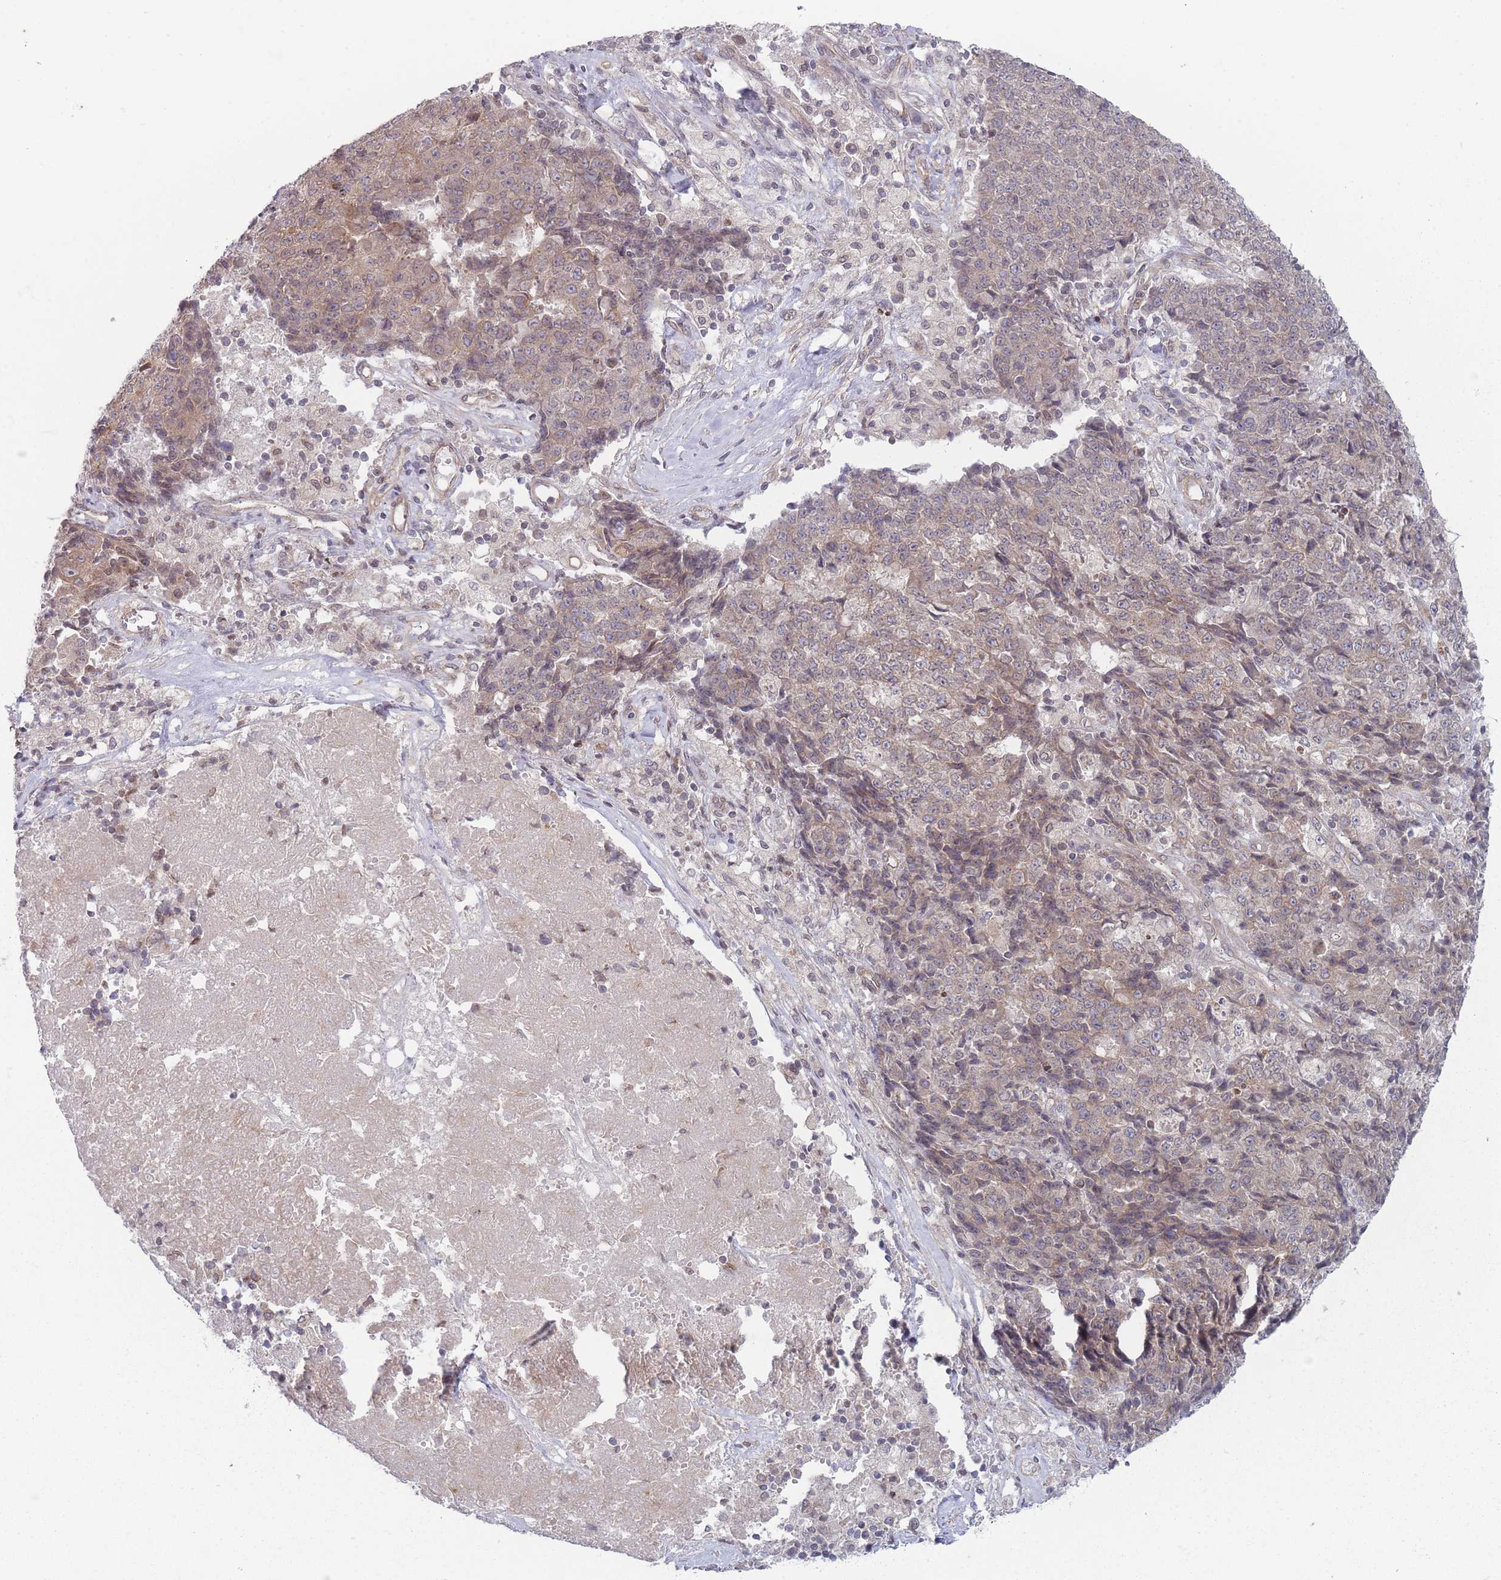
{"staining": {"intensity": "moderate", "quantity": "25%-75%", "location": "cytoplasmic/membranous"}, "tissue": "ovarian cancer", "cell_type": "Tumor cells", "image_type": "cancer", "snomed": [{"axis": "morphology", "description": "Carcinoma, endometroid"}, {"axis": "topography", "description": "Ovary"}], "caption": "Tumor cells display moderate cytoplasmic/membranous expression in about 25%-75% of cells in ovarian cancer. The staining was performed using DAB to visualize the protein expression in brown, while the nuclei were stained in blue with hematoxylin (Magnification: 20x).", "gene": "VRK2", "patient": {"sex": "female", "age": 42}}